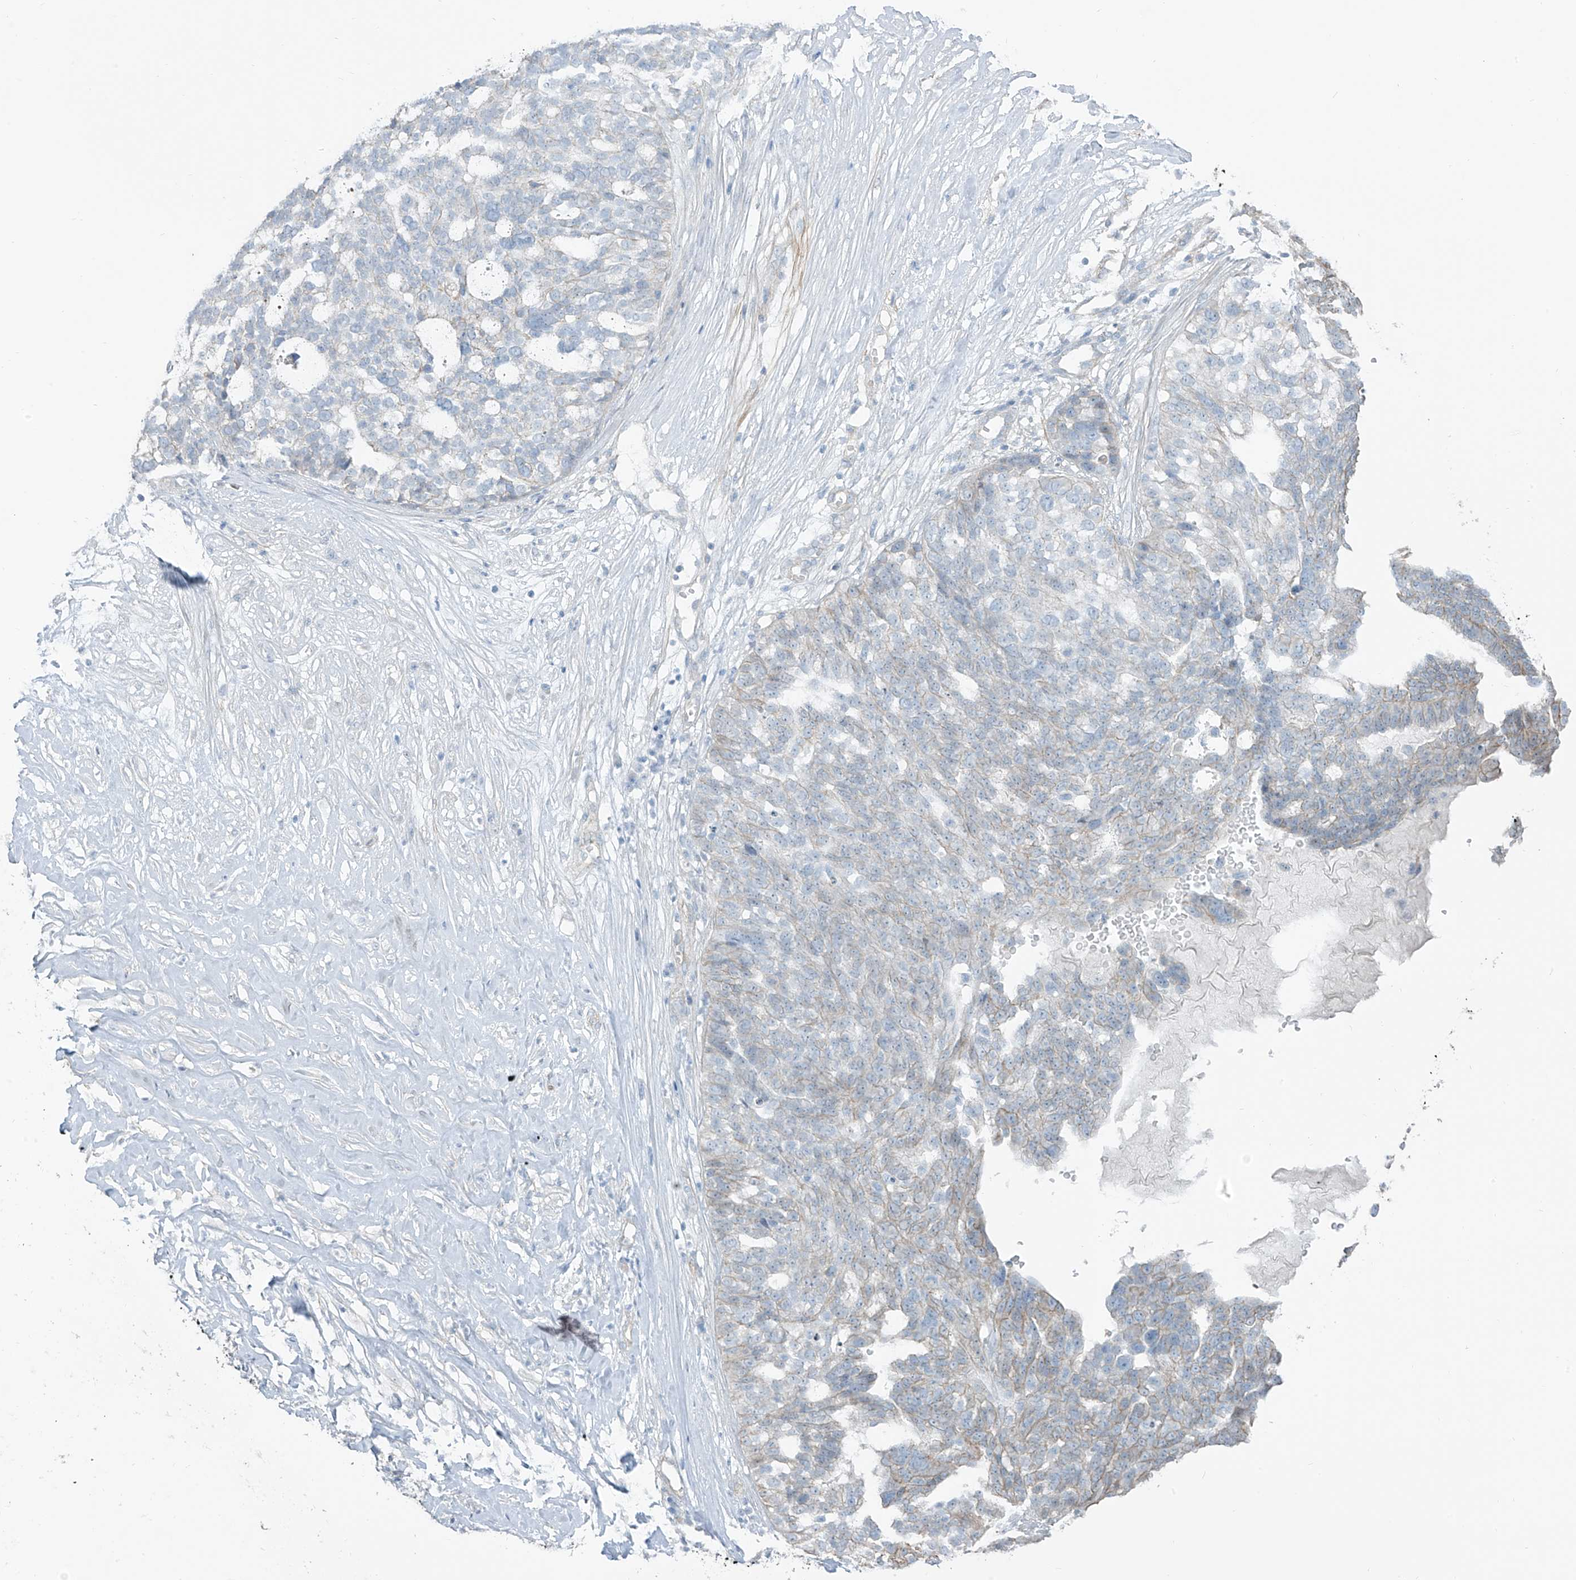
{"staining": {"intensity": "weak", "quantity": "<25%", "location": "cytoplasmic/membranous"}, "tissue": "ovarian cancer", "cell_type": "Tumor cells", "image_type": "cancer", "snomed": [{"axis": "morphology", "description": "Cystadenocarcinoma, serous, NOS"}, {"axis": "topography", "description": "Ovary"}], "caption": "Immunohistochemistry image of human ovarian cancer (serous cystadenocarcinoma) stained for a protein (brown), which displays no positivity in tumor cells. The staining is performed using DAB brown chromogen with nuclei counter-stained in using hematoxylin.", "gene": "TUBE1", "patient": {"sex": "female", "age": 59}}